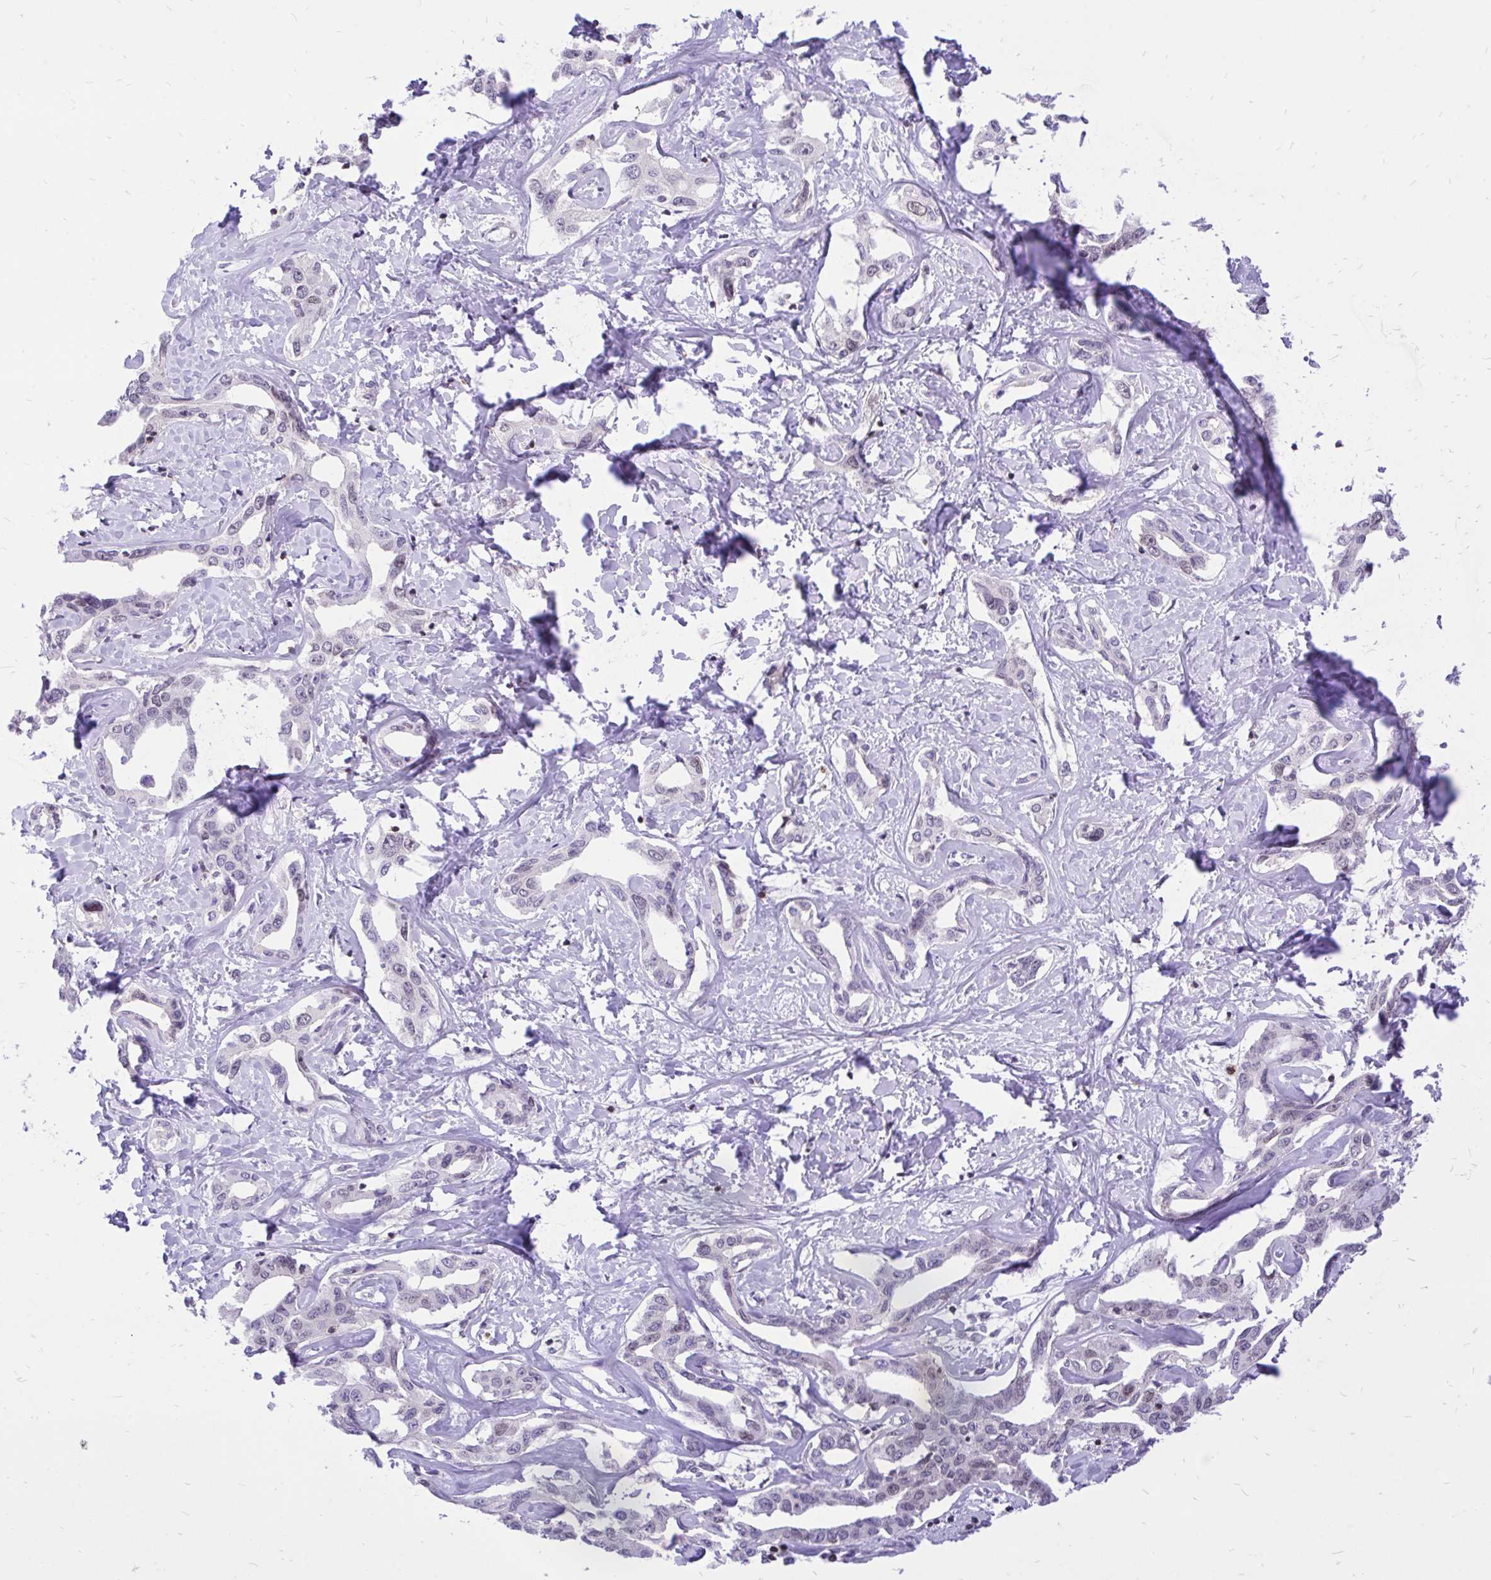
{"staining": {"intensity": "negative", "quantity": "none", "location": "none"}, "tissue": "liver cancer", "cell_type": "Tumor cells", "image_type": "cancer", "snomed": [{"axis": "morphology", "description": "Cholangiocarcinoma"}, {"axis": "topography", "description": "Liver"}], "caption": "Protein analysis of cholangiocarcinoma (liver) reveals no significant expression in tumor cells.", "gene": "CXCL8", "patient": {"sex": "male", "age": 59}}